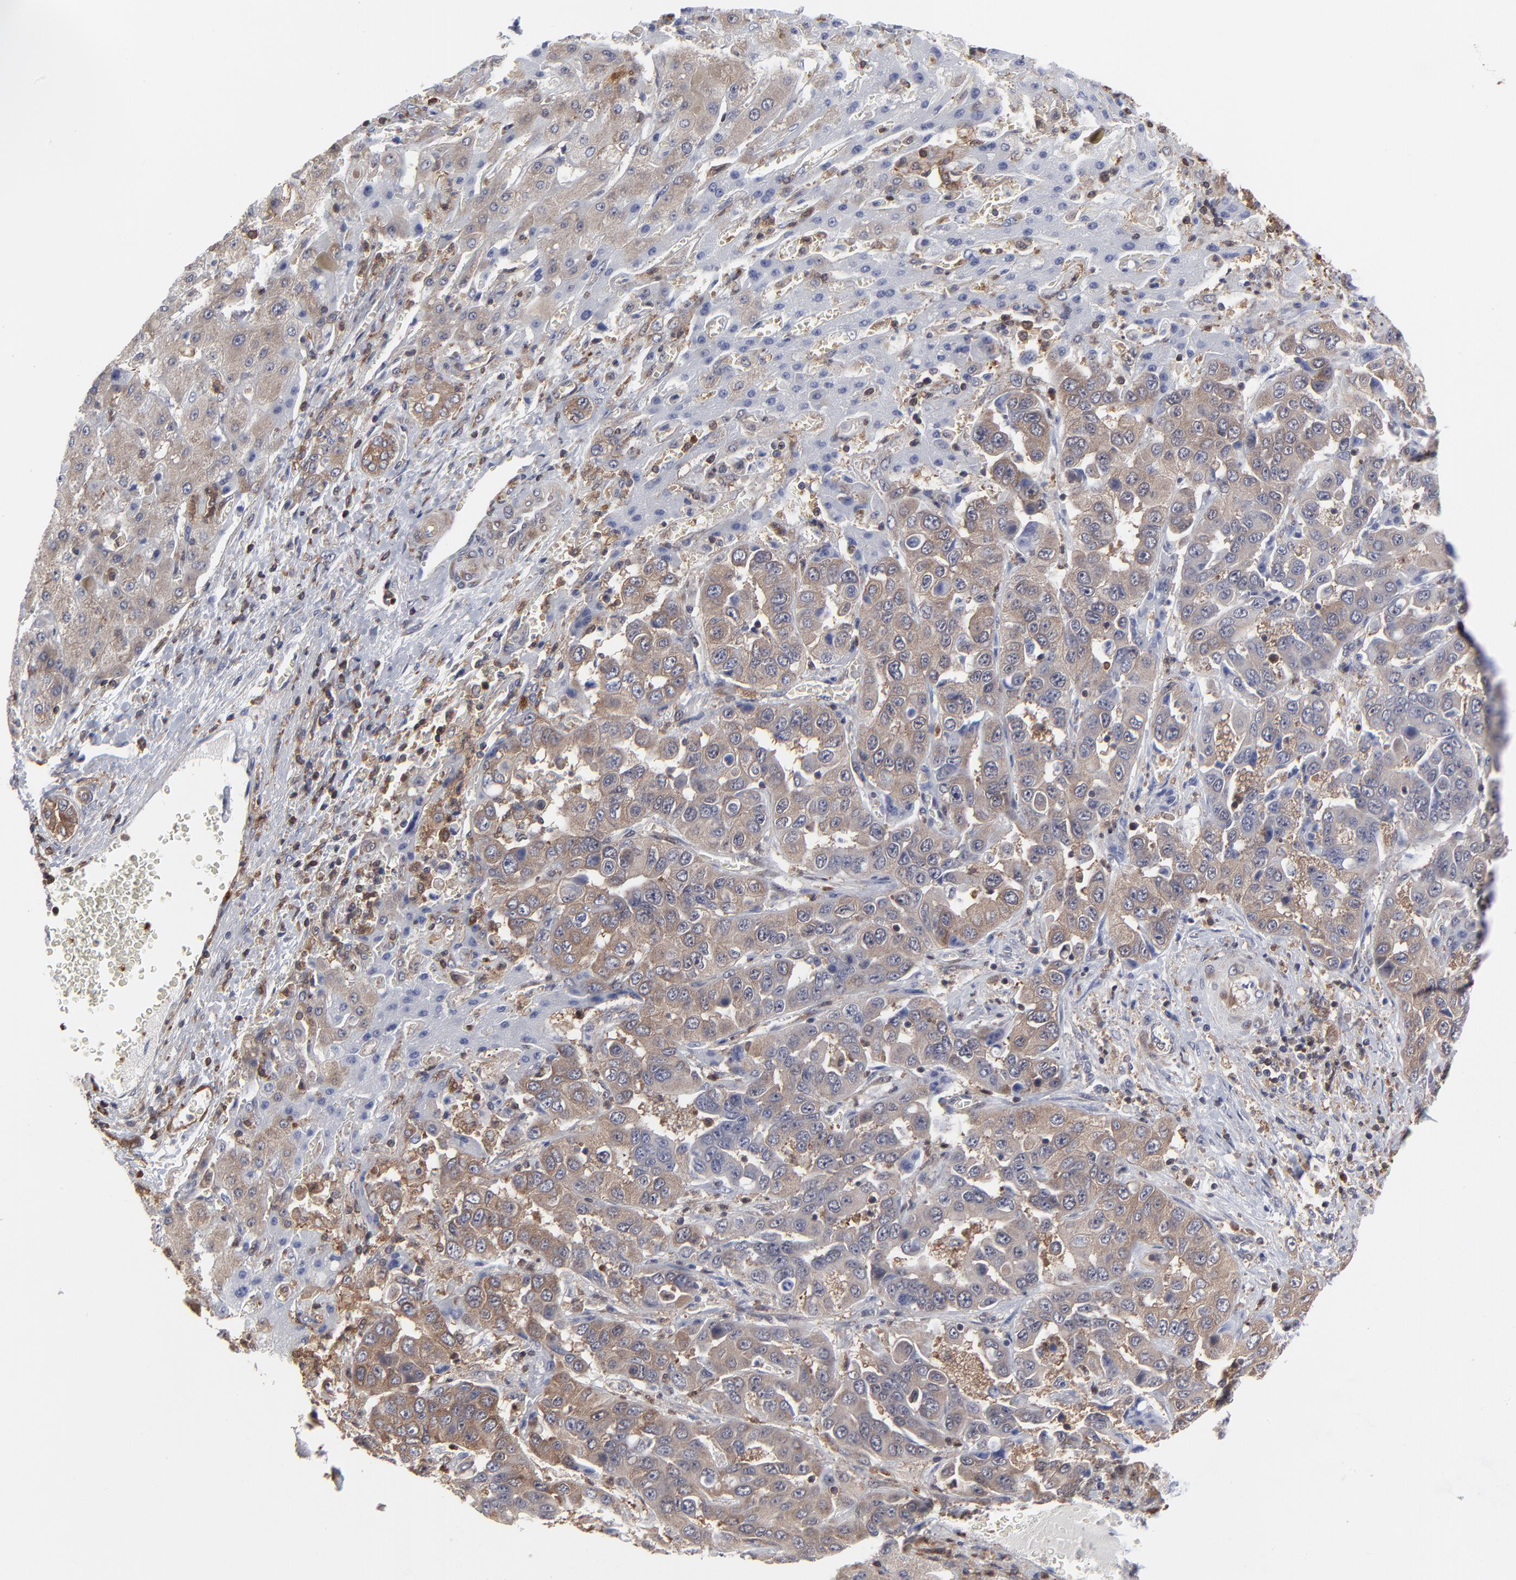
{"staining": {"intensity": "moderate", "quantity": ">75%", "location": "cytoplasmic/membranous"}, "tissue": "liver cancer", "cell_type": "Tumor cells", "image_type": "cancer", "snomed": [{"axis": "morphology", "description": "Cholangiocarcinoma"}, {"axis": "topography", "description": "Liver"}], "caption": "This image reveals immunohistochemistry staining of liver cholangiocarcinoma, with medium moderate cytoplasmic/membranous staining in approximately >75% of tumor cells.", "gene": "MAP2K1", "patient": {"sex": "female", "age": 52}}